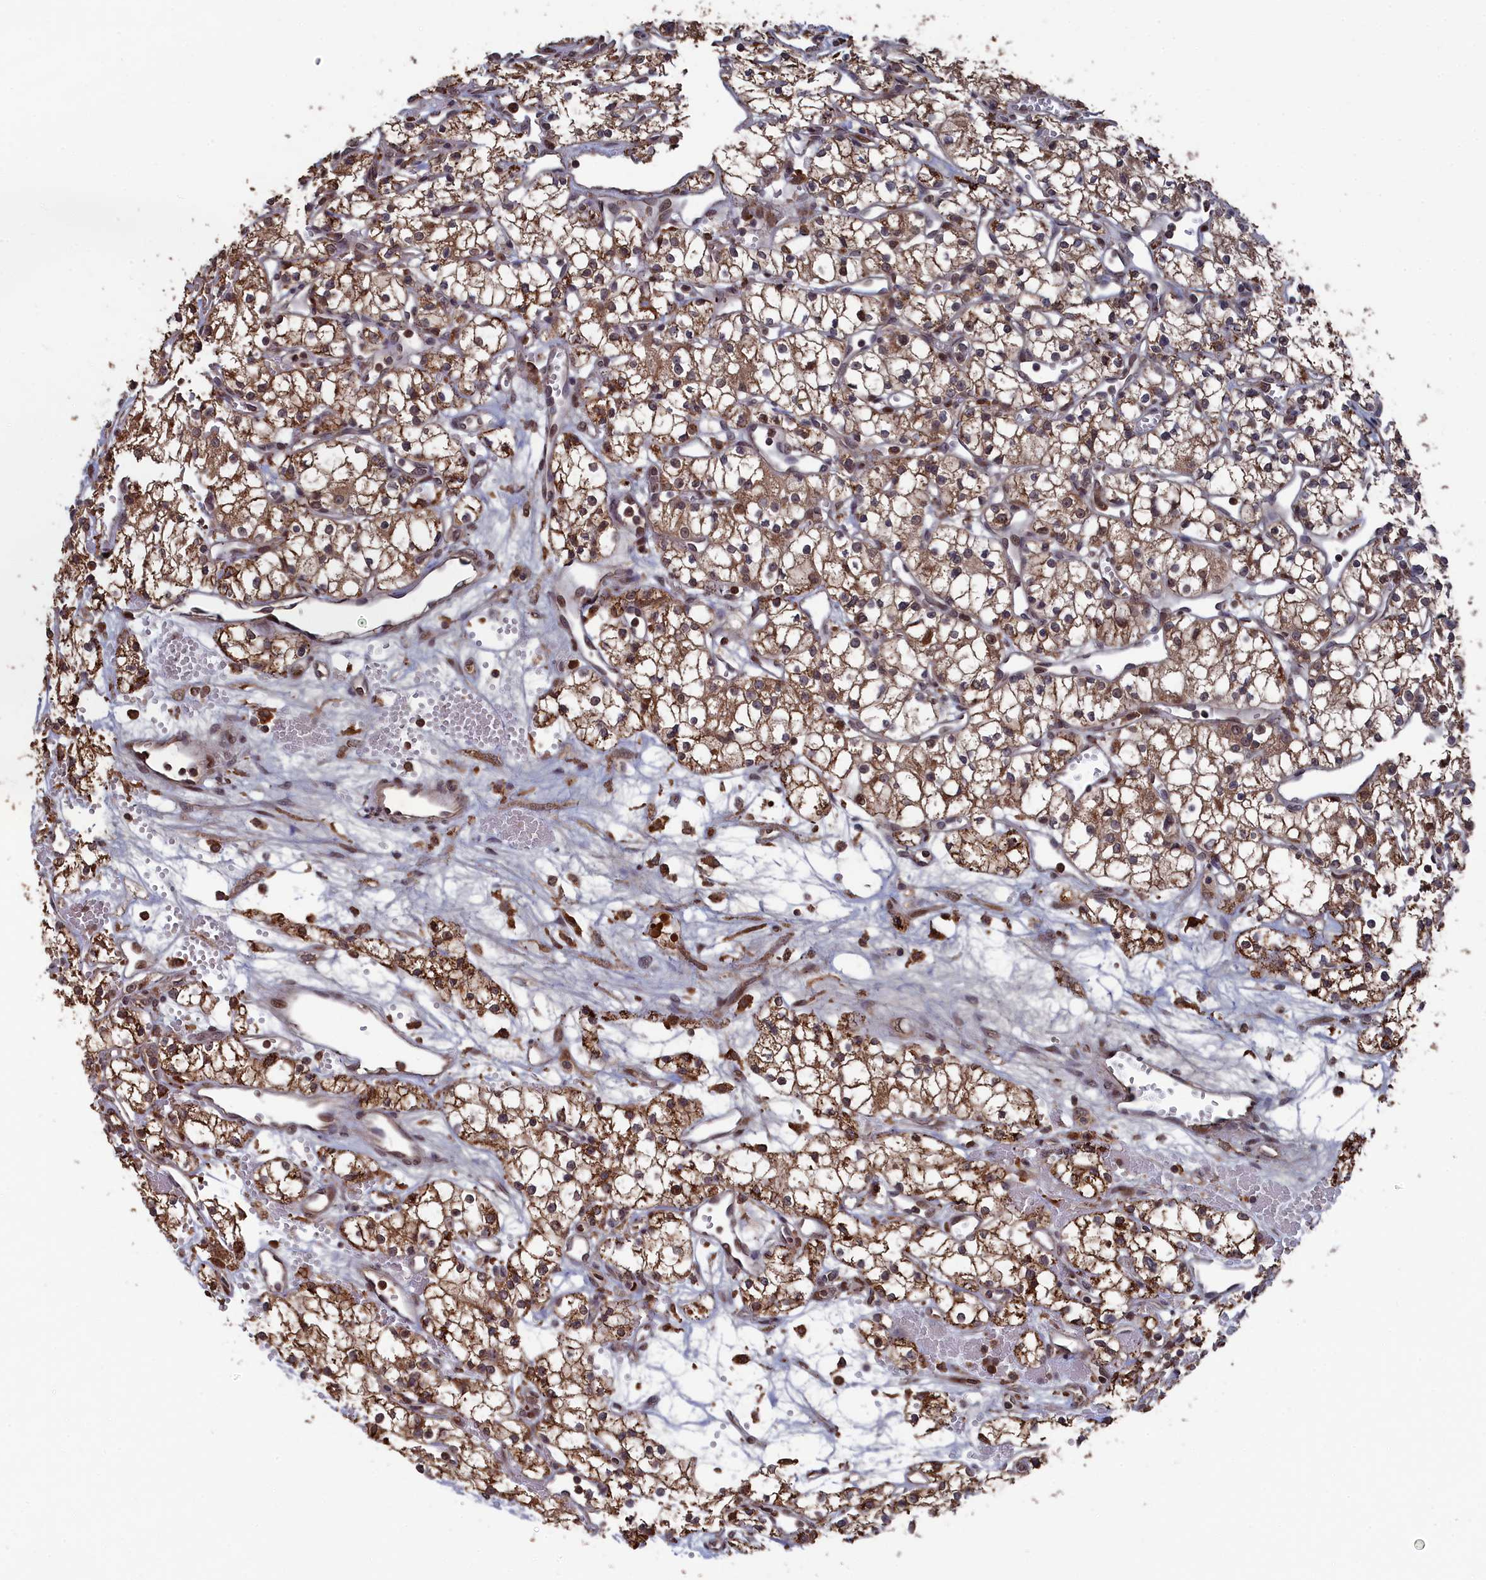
{"staining": {"intensity": "strong", "quantity": ">75%", "location": "cytoplasmic/membranous"}, "tissue": "renal cancer", "cell_type": "Tumor cells", "image_type": "cancer", "snomed": [{"axis": "morphology", "description": "Adenocarcinoma, NOS"}, {"axis": "topography", "description": "Kidney"}], "caption": "Immunohistochemical staining of adenocarcinoma (renal) displays high levels of strong cytoplasmic/membranous protein expression in approximately >75% of tumor cells.", "gene": "CEACAM21", "patient": {"sex": "male", "age": 59}}